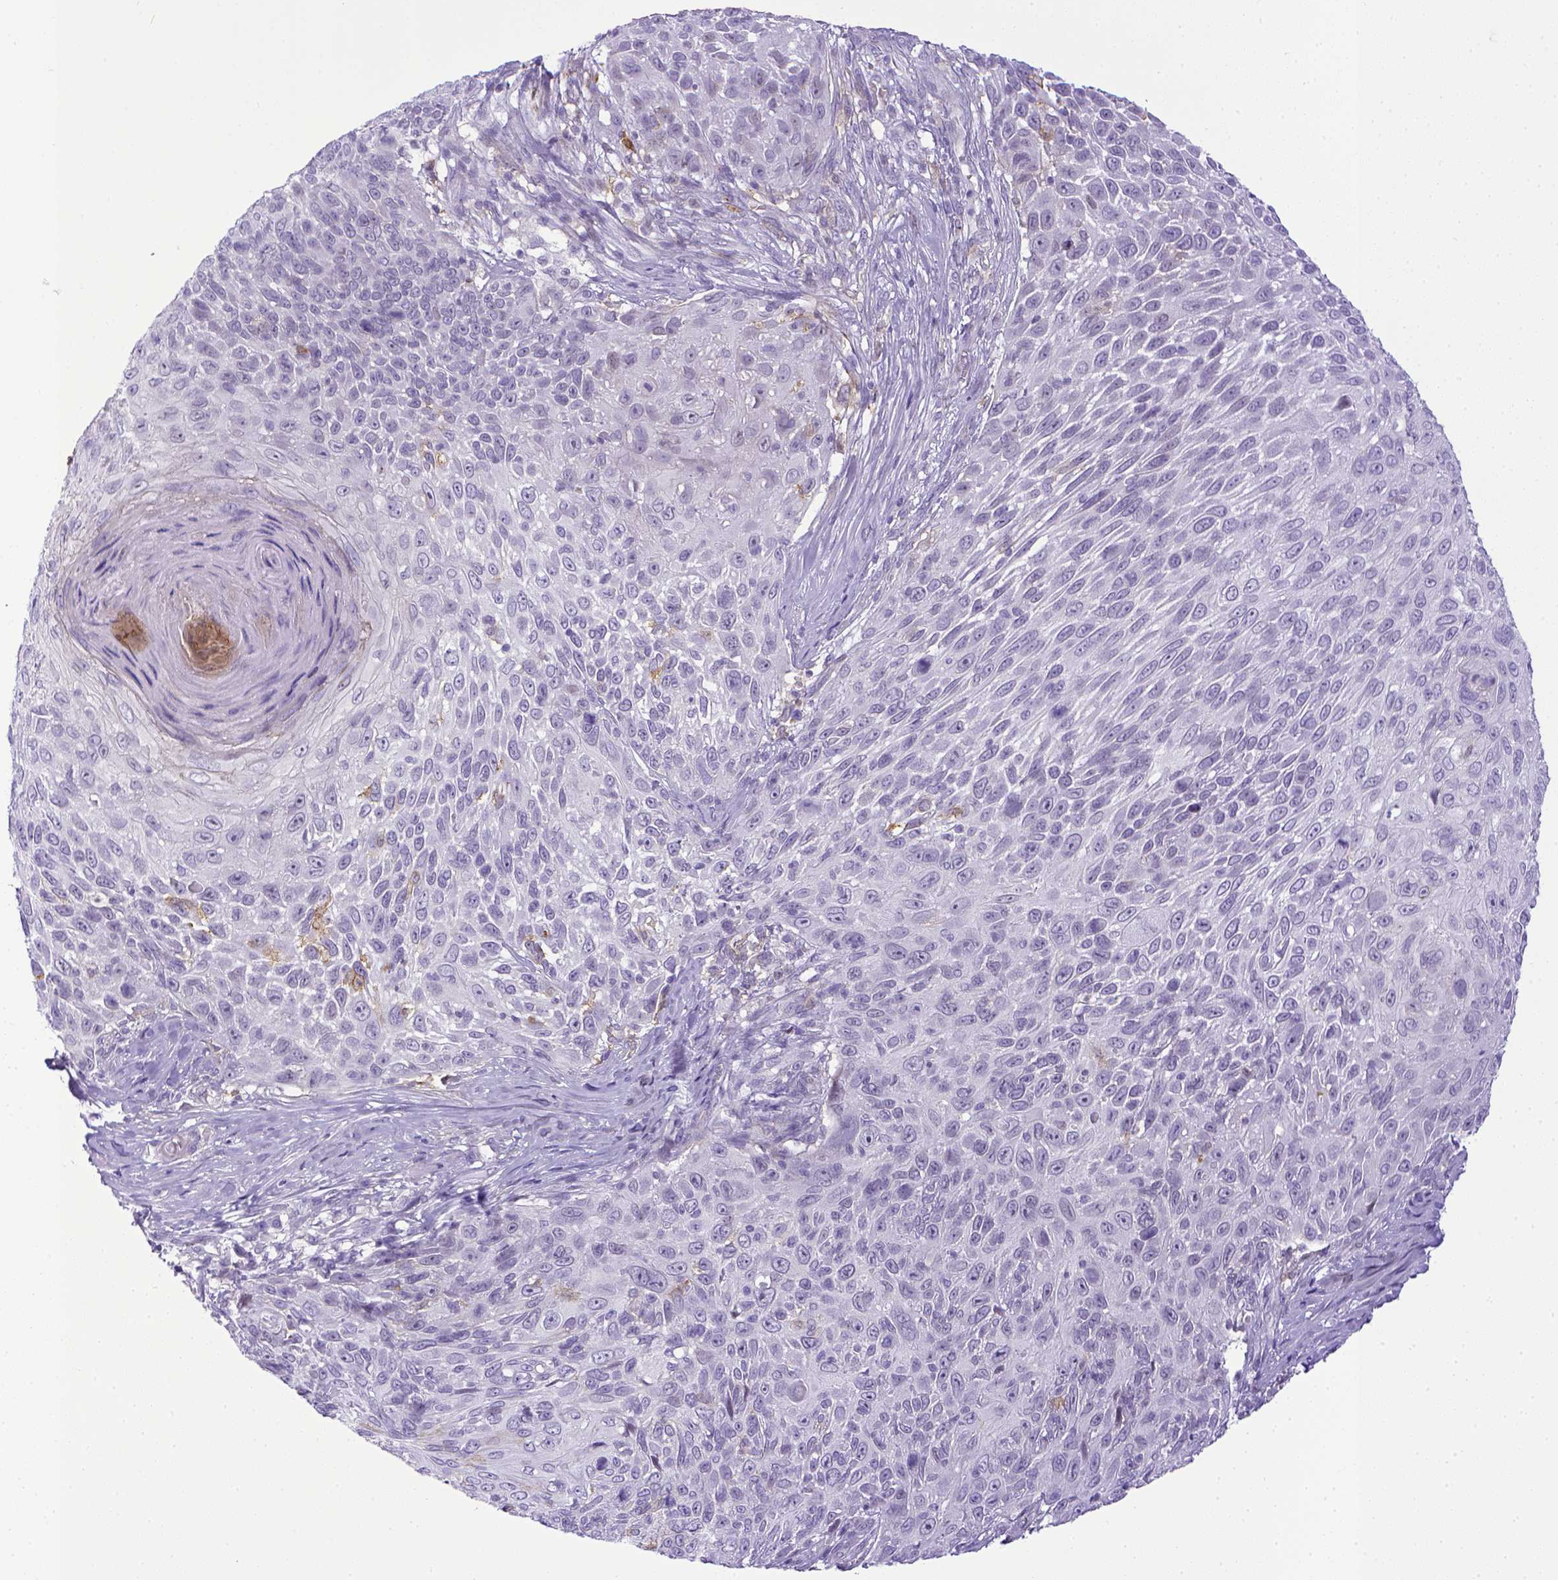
{"staining": {"intensity": "negative", "quantity": "none", "location": "none"}, "tissue": "skin cancer", "cell_type": "Tumor cells", "image_type": "cancer", "snomed": [{"axis": "morphology", "description": "Squamous cell carcinoma, NOS"}, {"axis": "topography", "description": "Skin"}], "caption": "The immunohistochemistry (IHC) micrograph has no significant expression in tumor cells of skin cancer tissue. (DAB (3,3'-diaminobenzidine) IHC visualized using brightfield microscopy, high magnification).", "gene": "ITGAM", "patient": {"sex": "male", "age": 92}}